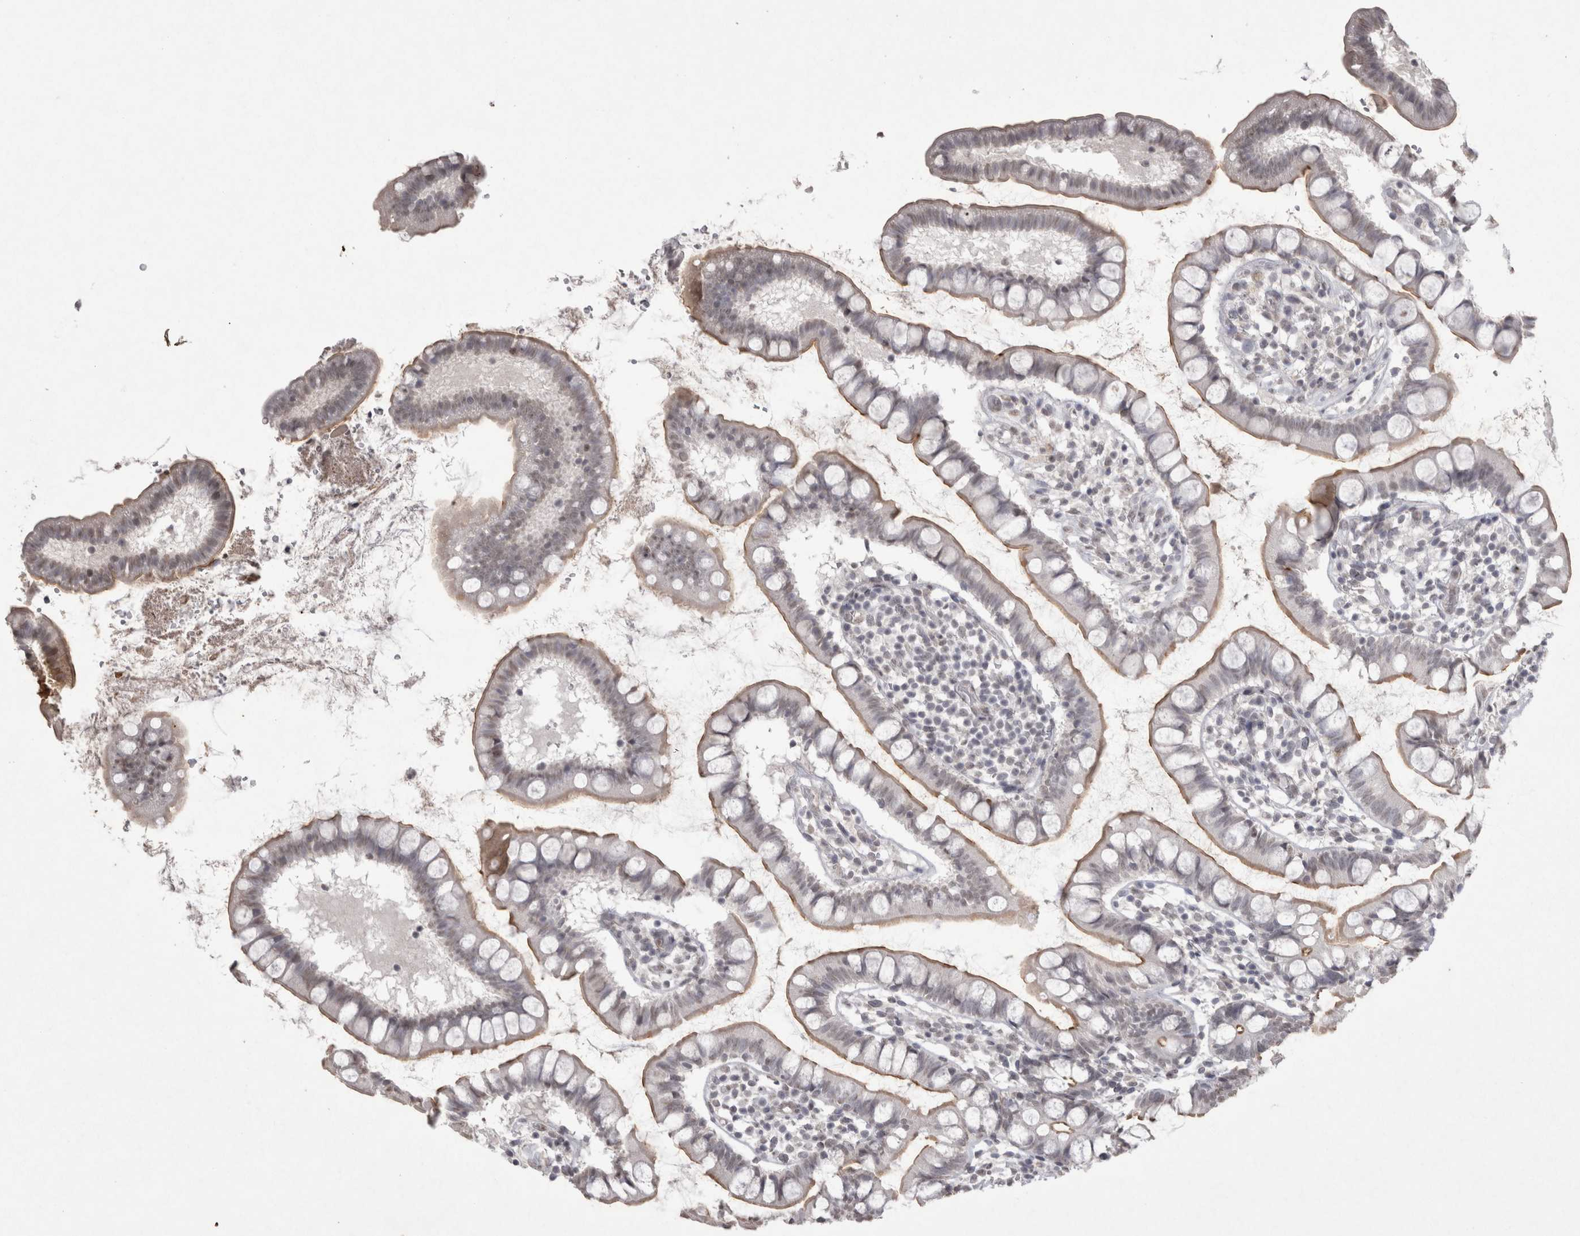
{"staining": {"intensity": "moderate", "quantity": "25%-75%", "location": "cytoplasmic/membranous"}, "tissue": "small intestine", "cell_type": "Glandular cells", "image_type": "normal", "snomed": [{"axis": "morphology", "description": "Normal tissue, NOS"}, {"axis": "topography", "description": "Small intestine"}], "caption": "Glandular cells display medium levels of moderate cytoplasmic/membranous staining in about 25%-75% of cells in benign human small intestine. (IHC, brightfield microscopy, high magnification).", "gene": "DDX4", "patient": {"sex": "female", "age": 84}}